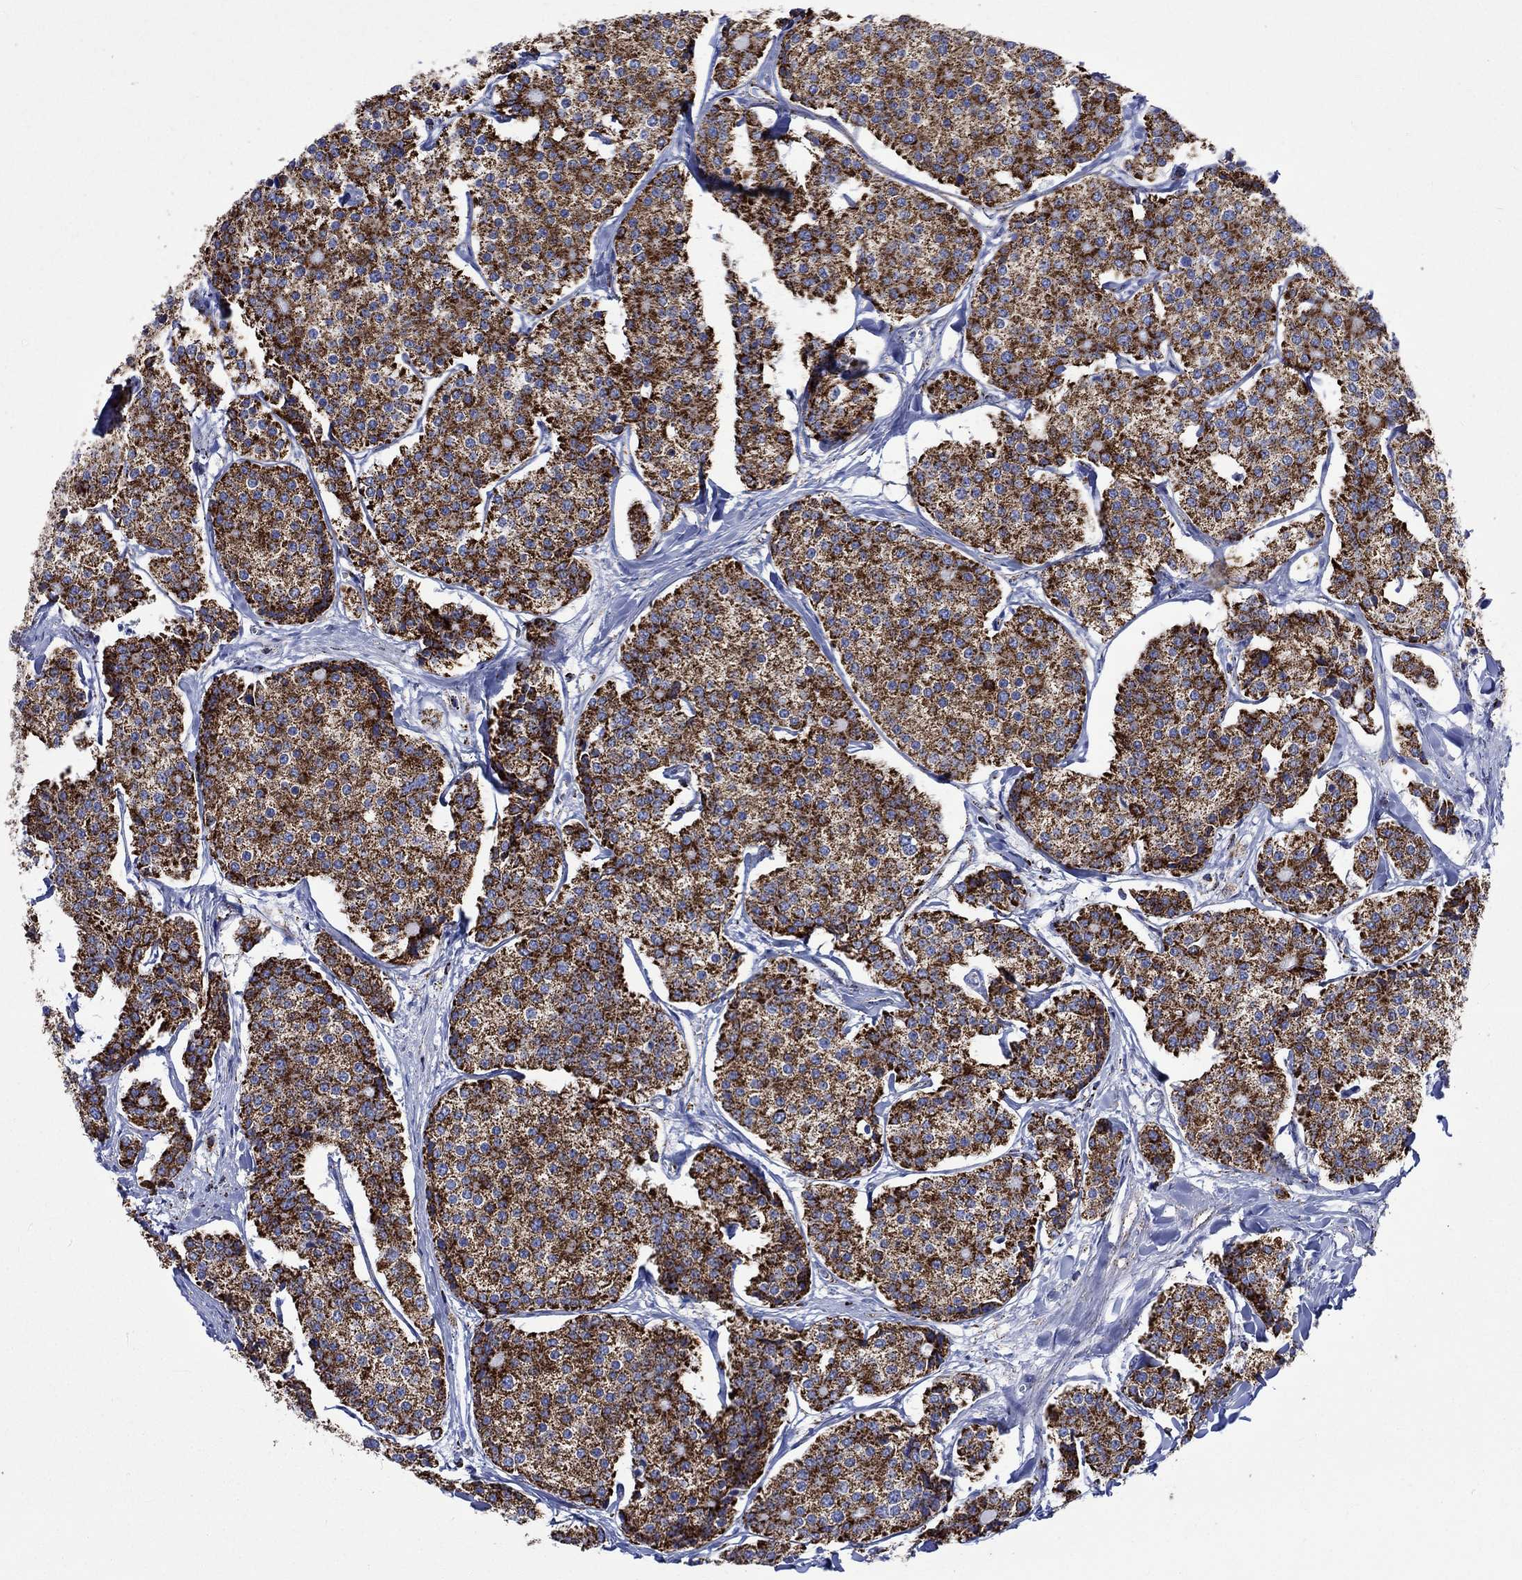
{"staining": {"intensity": "strong", "quantity": ">75%", "location": "cytoplasmic/membranous"}, "tissue": "carcinoid", "cell_type": "Tumor cells", "image_type": "cancer", "snomed": [{"axis": "morphology", "description": "Carcinoid, malignant, NOS"}, {"axis": "topography", "description": "Small intestine"}], "caption": "Malignant carcinoid was stained to show a protein in brown. There is high levels of strong cytoplasmic/membranous expression in approximately >75% of tumor cells.", "gene": "RCE1", "patient": {"sex": "female", "age": 65}}